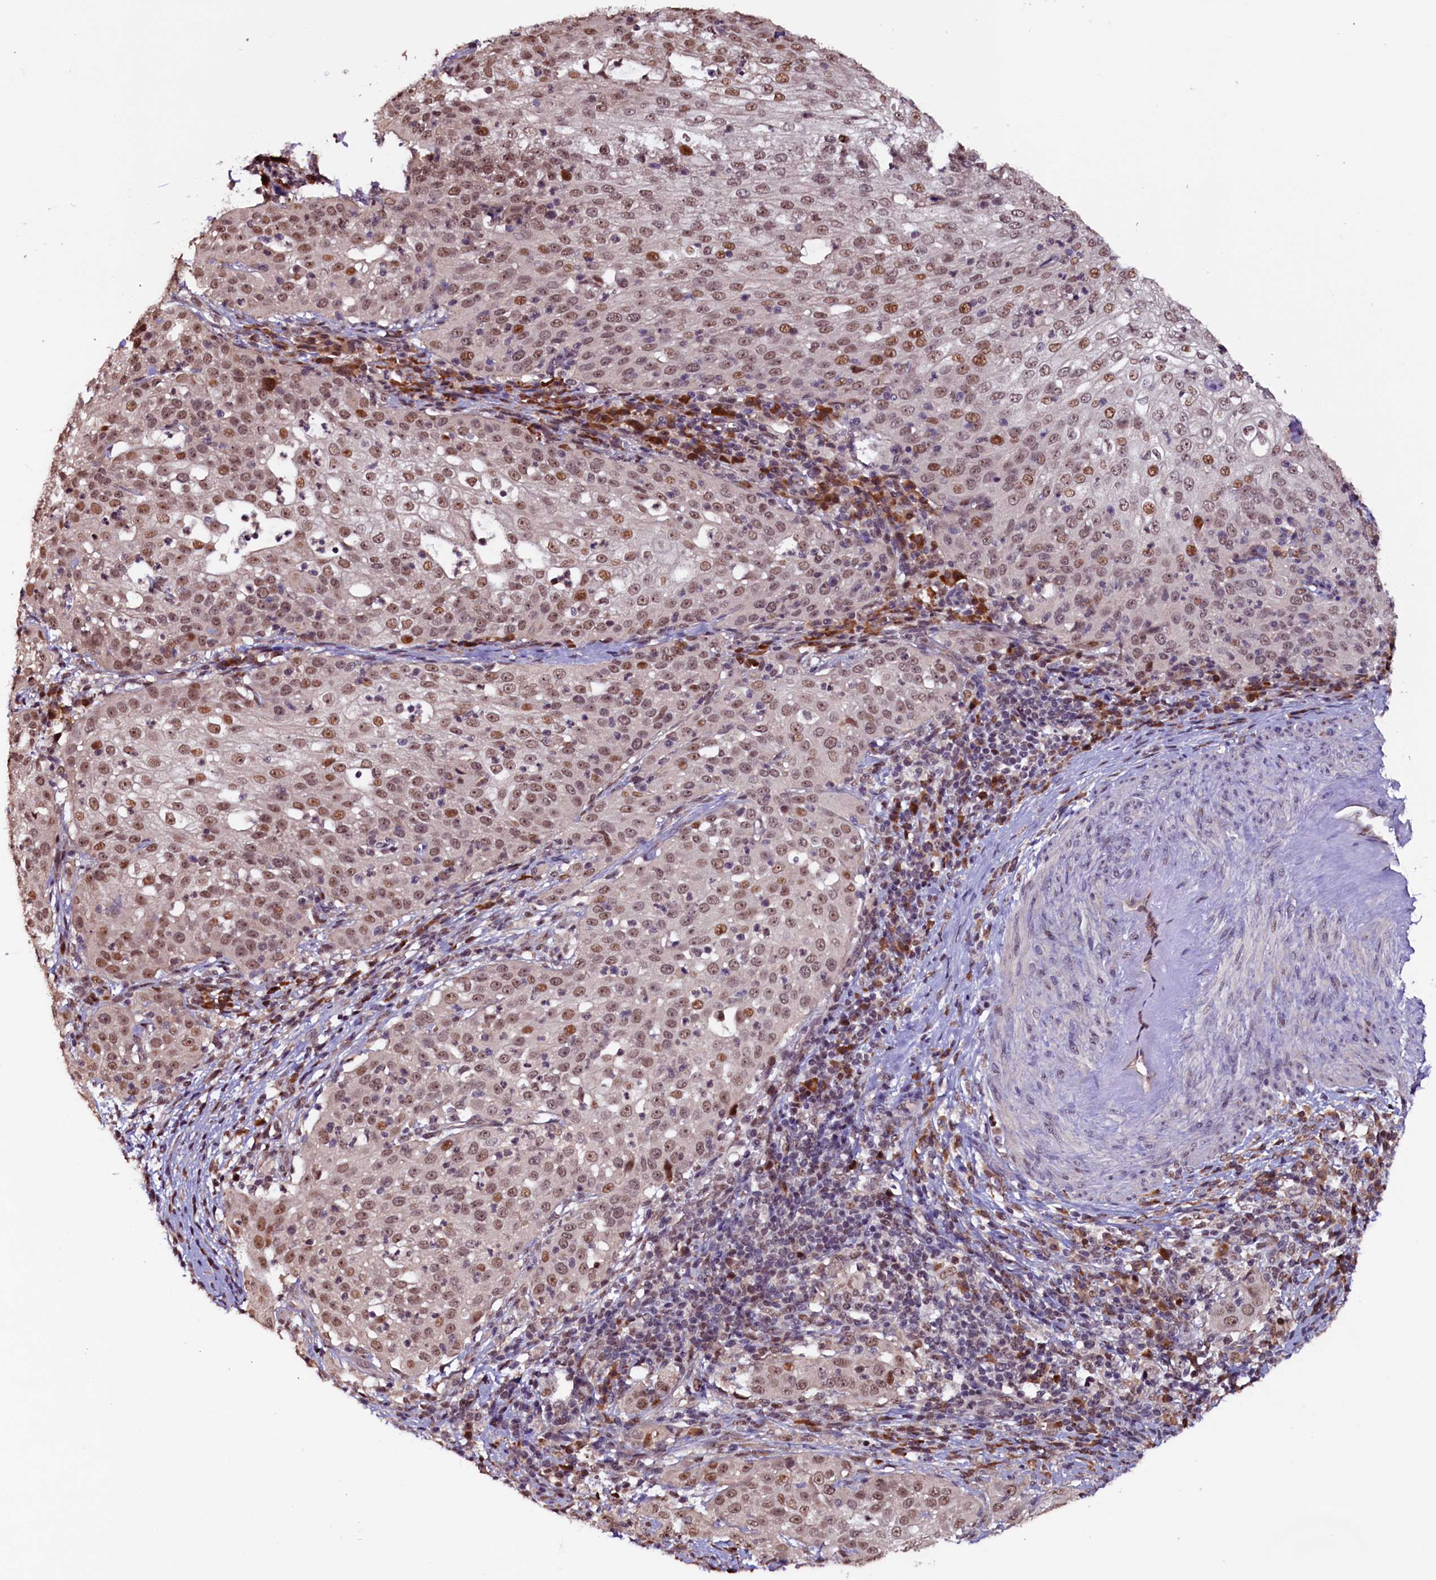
{"staining": {"intensity": "moderate", "quantity": ">75%", "location": "nuclear"}, "tissue": "cervical cancer", "cell_type": "Tumor cells", "image_type": "cancer", "snomed": [{"axis": "morphology", "description": "Squamous cell carcinoma, NOS"}, {"axis": "topography", "description": "Cervix"}], "caption": "Cervical squamous cell carcinoma stained with a brown dye demonstrates moderate nuclear positive expression in approximately >75% of tumor cells.", "gene": "RNMT", "patient": {"sex": "female", "age": 57}}